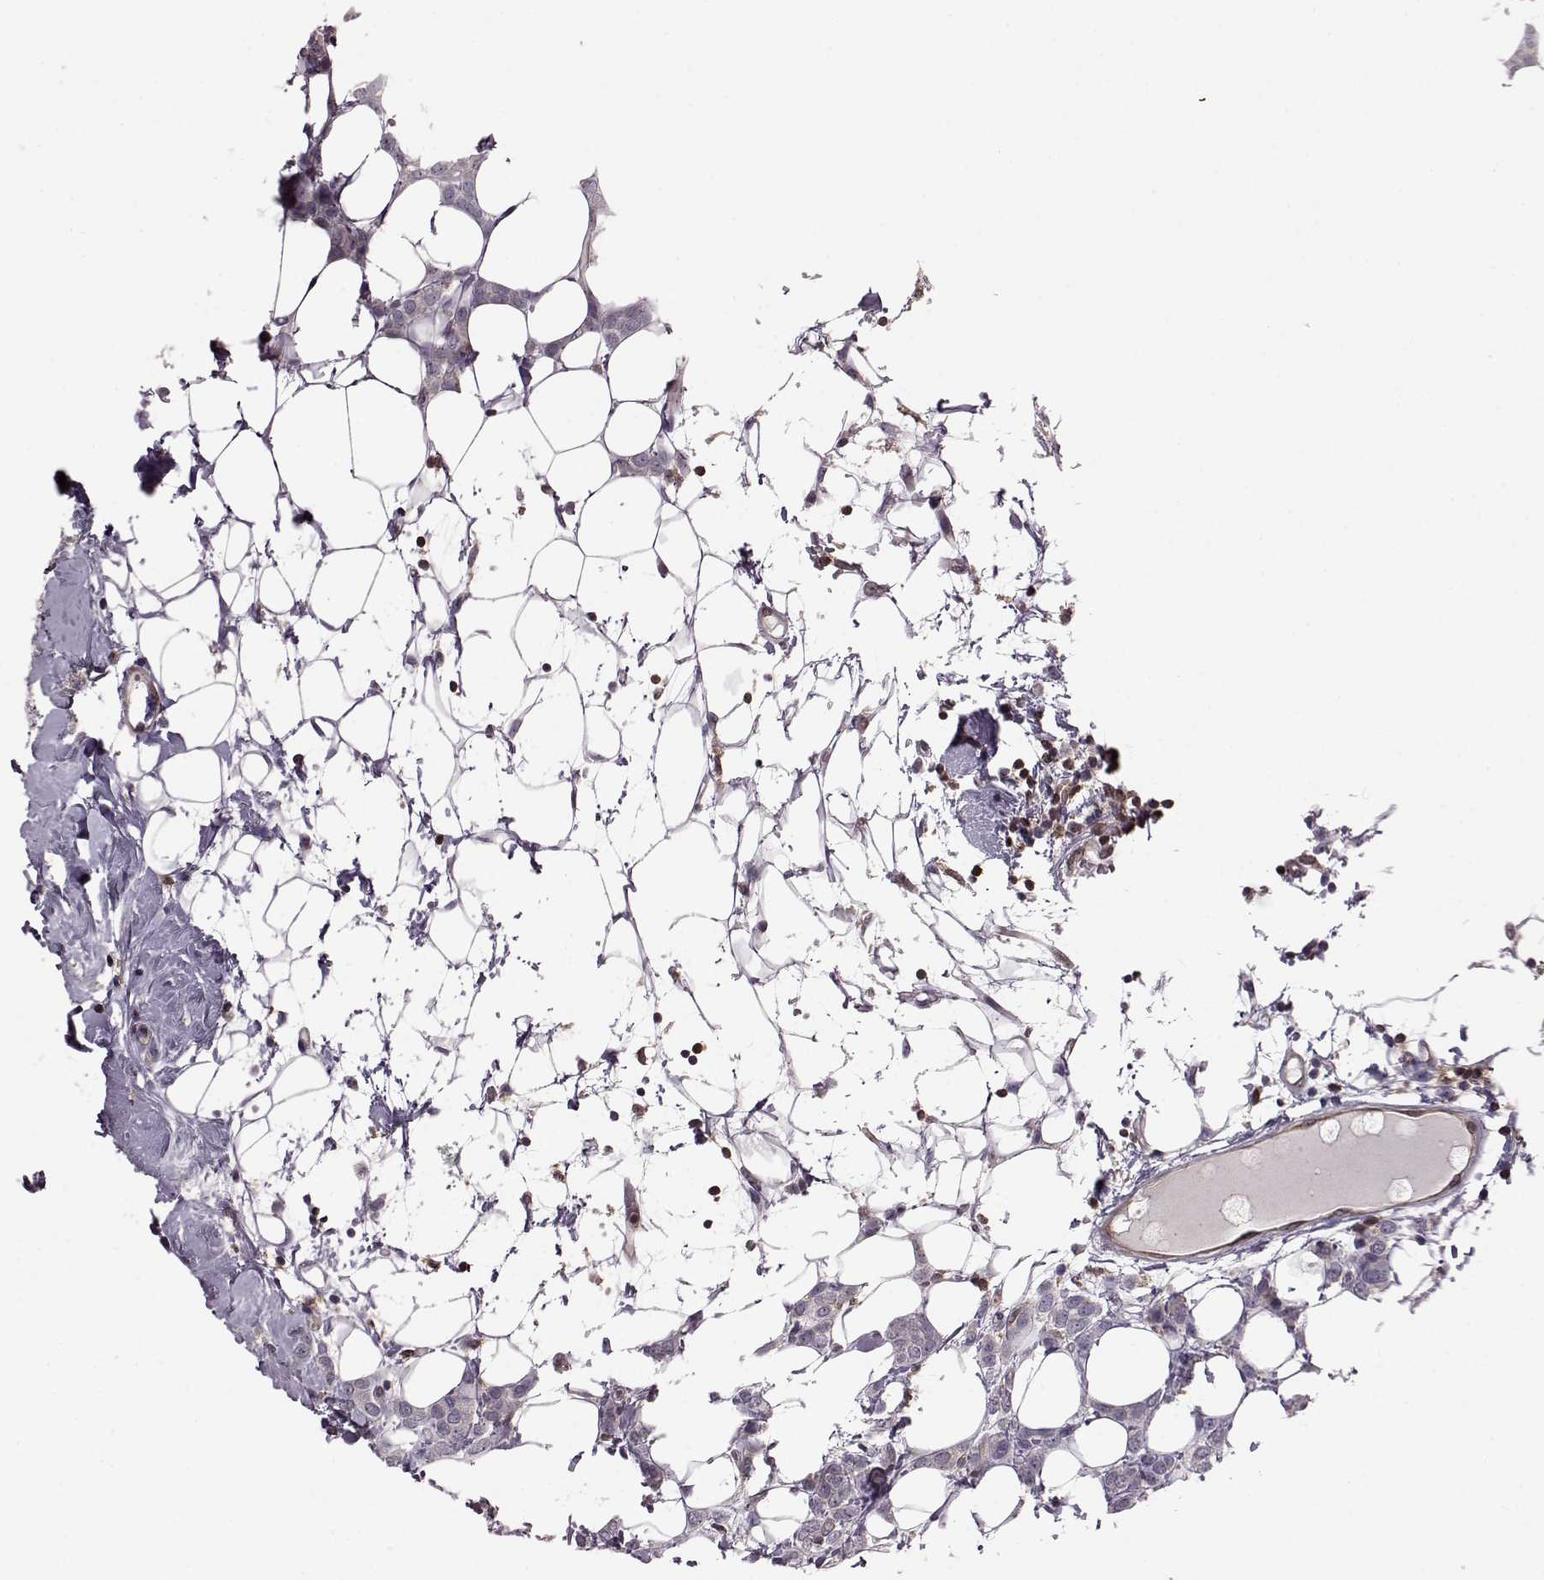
{"staining": {"intensity": "negative", "quantity": "none", "location": "none"}, "tissue": "breast cancer", "cell_type": "Tumor cells", "image_type": "cancer", "snomed": [{"axis": "morphology", "description": "Lobular carcinoma"}, {"axis": "topography", "description": "Breast"}], "caption": "IHC image of human breast lobular carcinoma stained for a protein (brown), which shows no positivity in tumor cells. Brightfield microscopy of immunohistochemistry (IHC) stained with DAB (3,3'-diaminobenzidine) (brown) and hematoxylin (blue), captured at high magnification.", "gene": "CDC42SE1", "patient": {"sex": "female", "age": 49}}